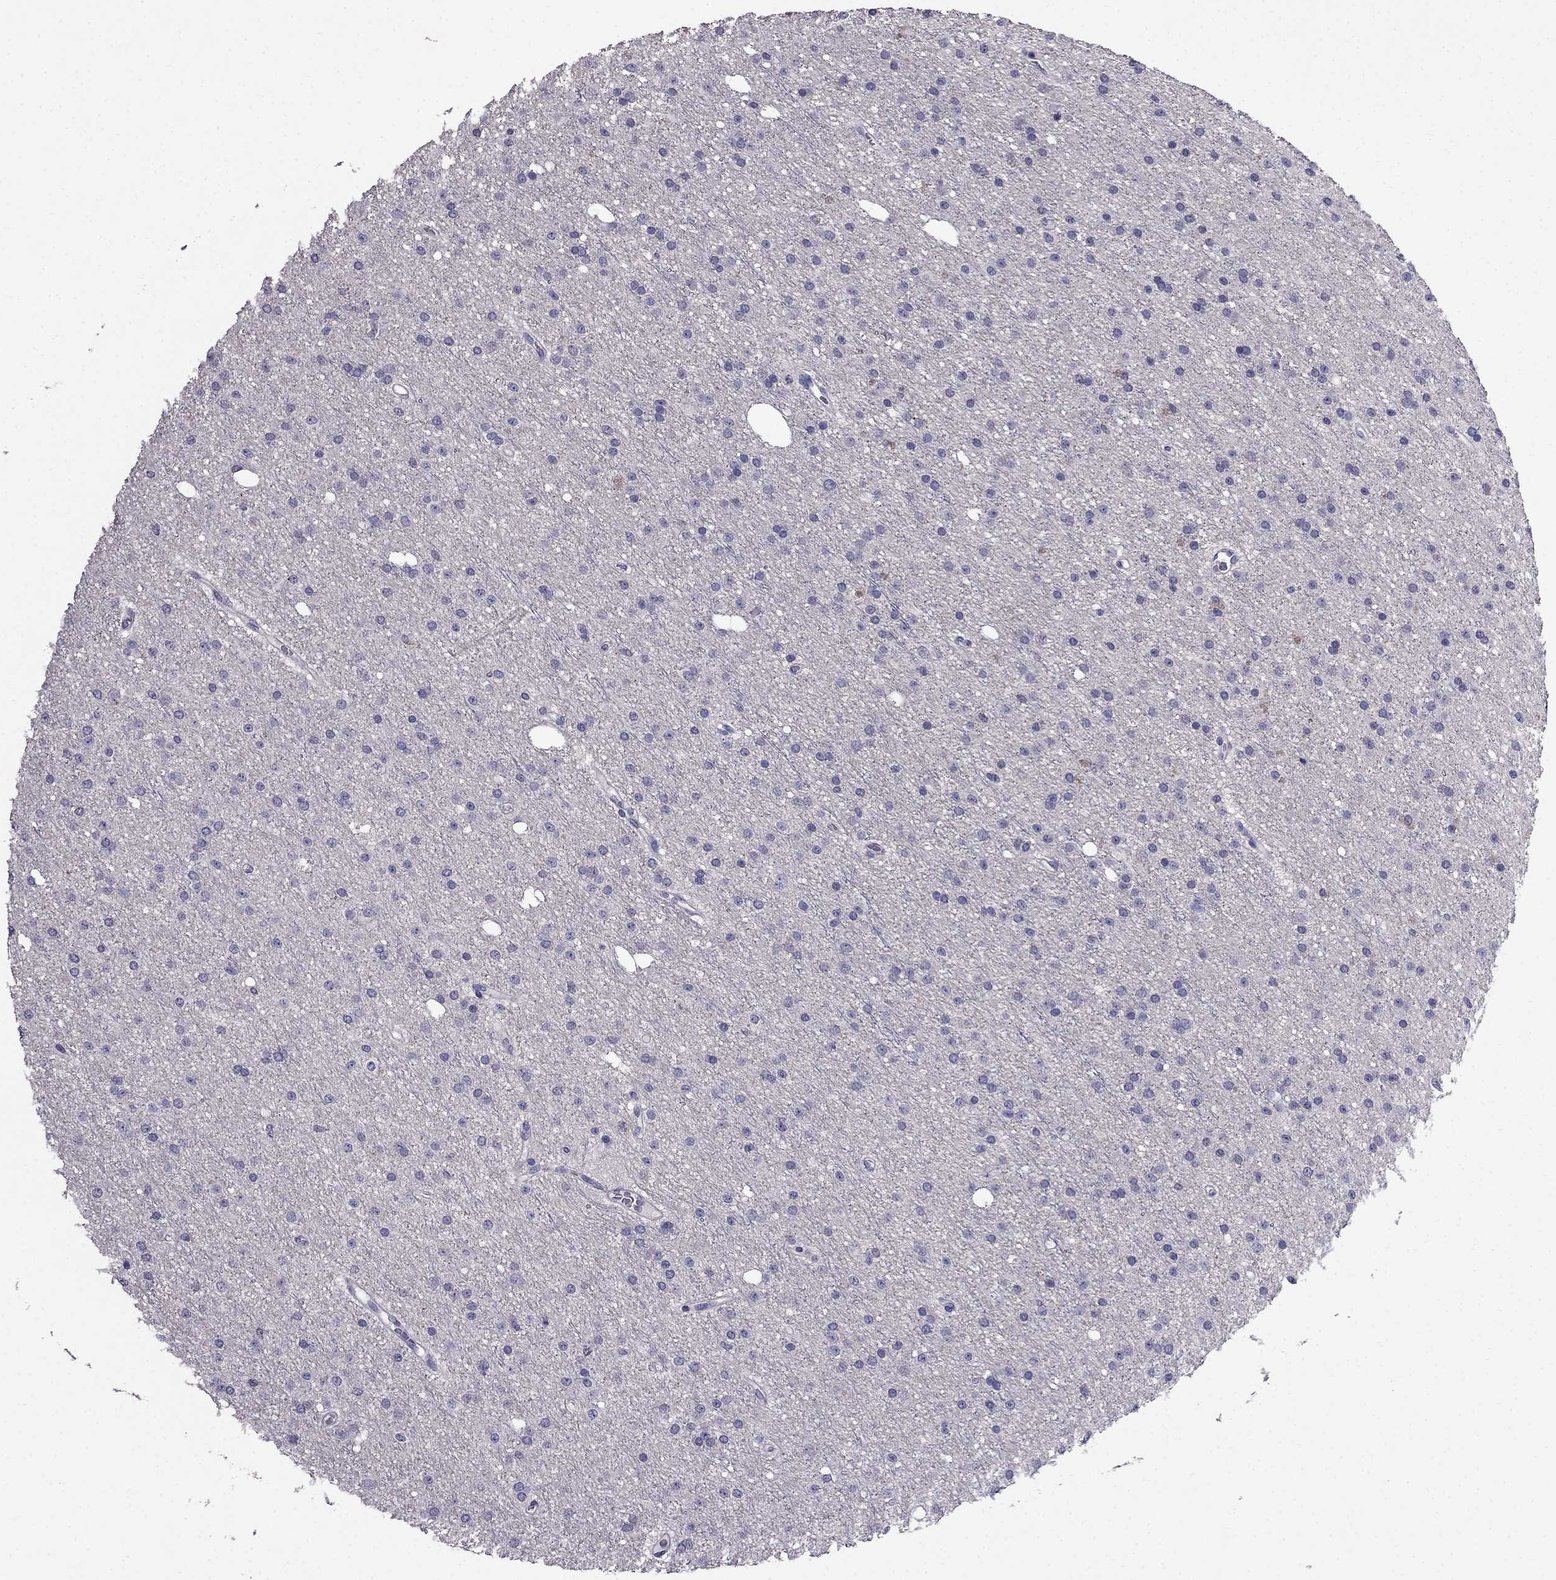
{"staining": {"intensity": "negative", "quantity": "none", "location": "none"}, "tissue": "glioma", "cell_type": "Tumor cells", "image_type": "cancer", "snomed": [{"axis": "morphology", "description": "Glioma, malignant, Low grade"}, {"axis": "topography", "description": "Brain"}], "caption": "The immunohistochemistry image has no significant staining in tumor cells of glioma tissue.", "gene": "AQP9", "patient": {"sex": "male", "age": 27}}